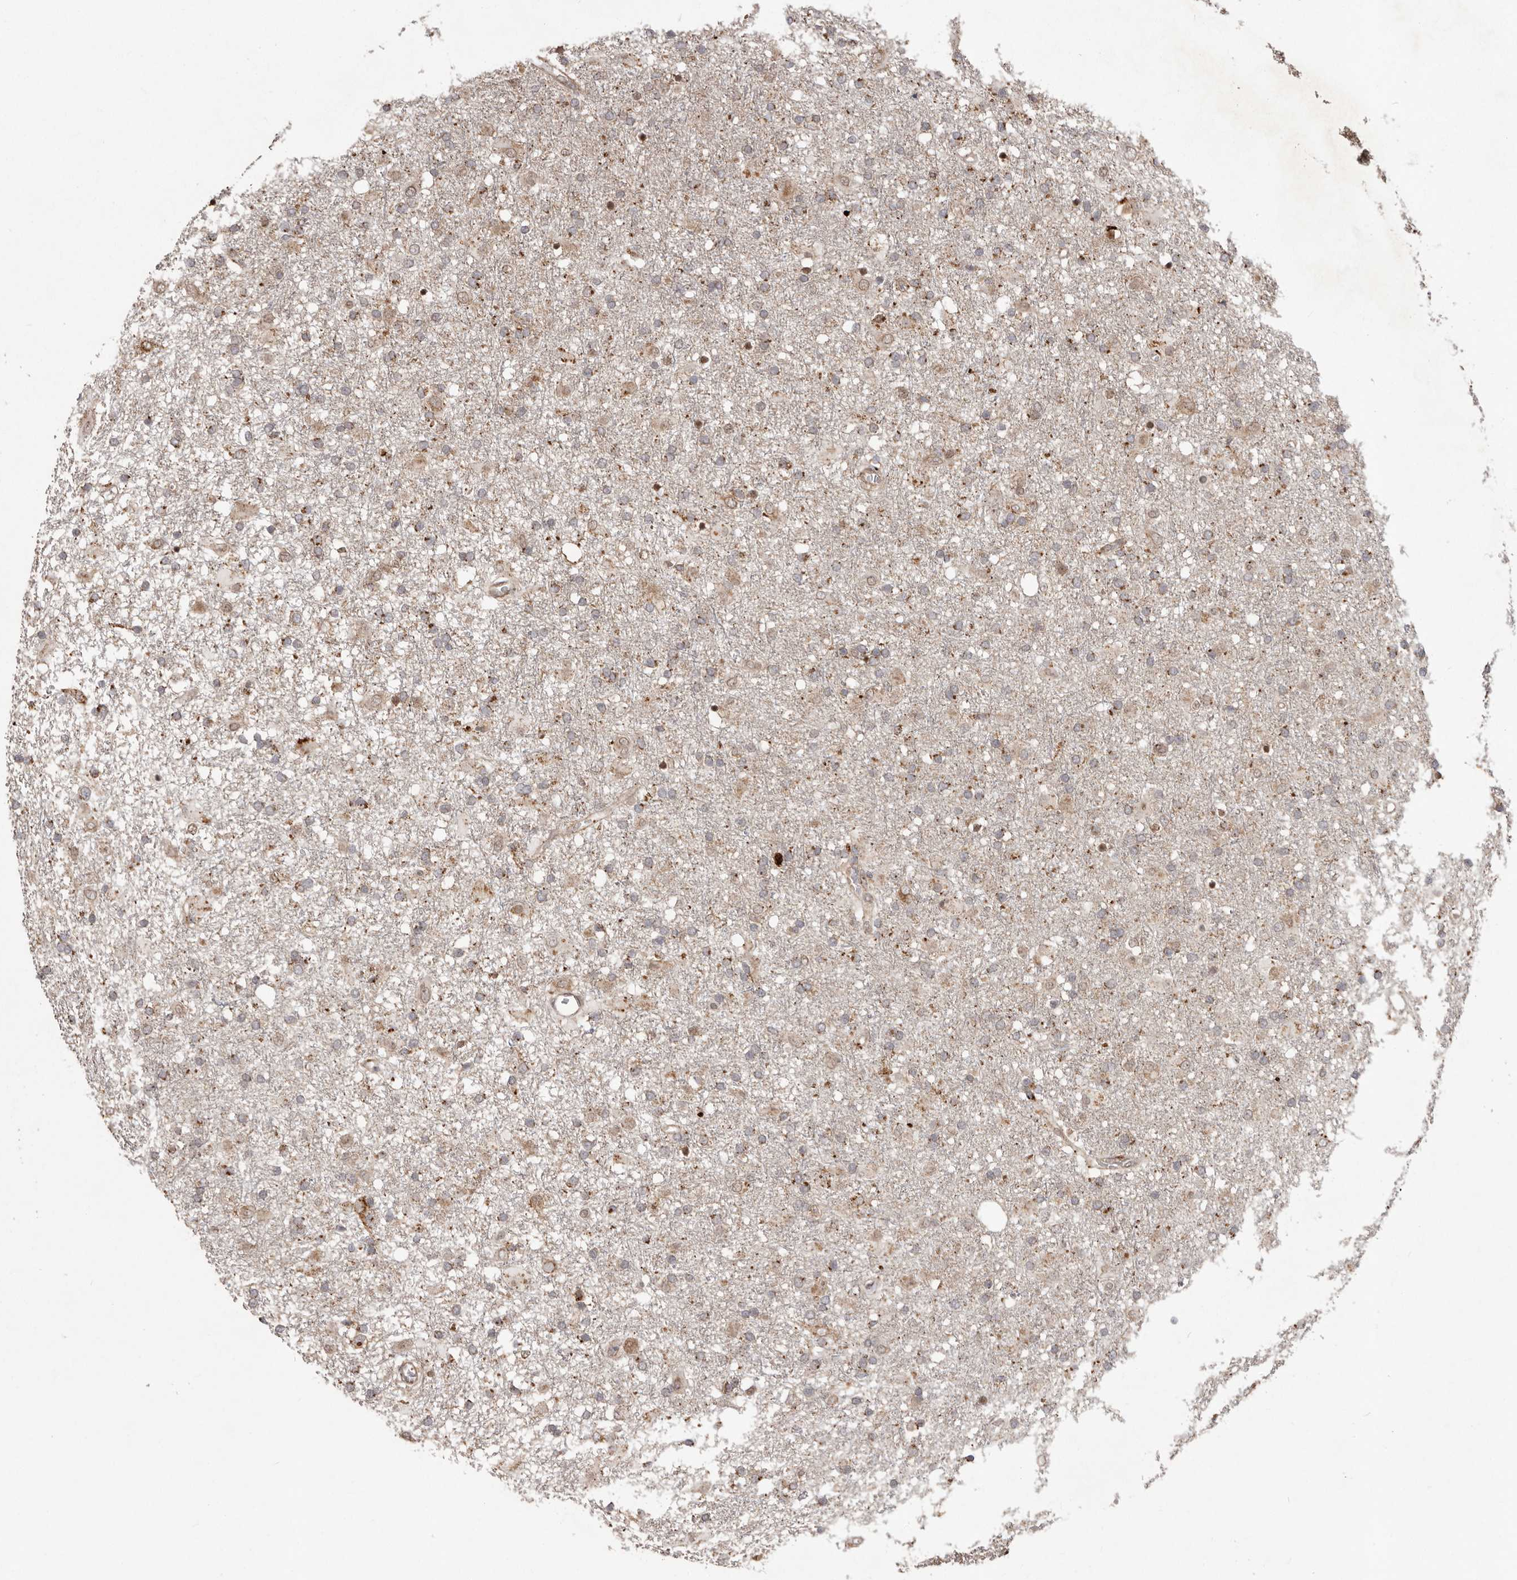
{"staining": {"intensity": "weak", "quantity": "<25%", "location": "nuclear"}, "tissue": "glioma", "cell_type": "Tumor cells", "image_type": "cancer", "snomed": [{"axis": "morphology", "description": "Glioma, malignant, Low grade"}, {"axis": "topography", "description": "Brain"}], "caption": "This is a histopathology image of IHC staining of glioma, which shows no positivity in tumor cells.", "gene": "NUP43", "patient": {"sex": "male", "age": 65}}